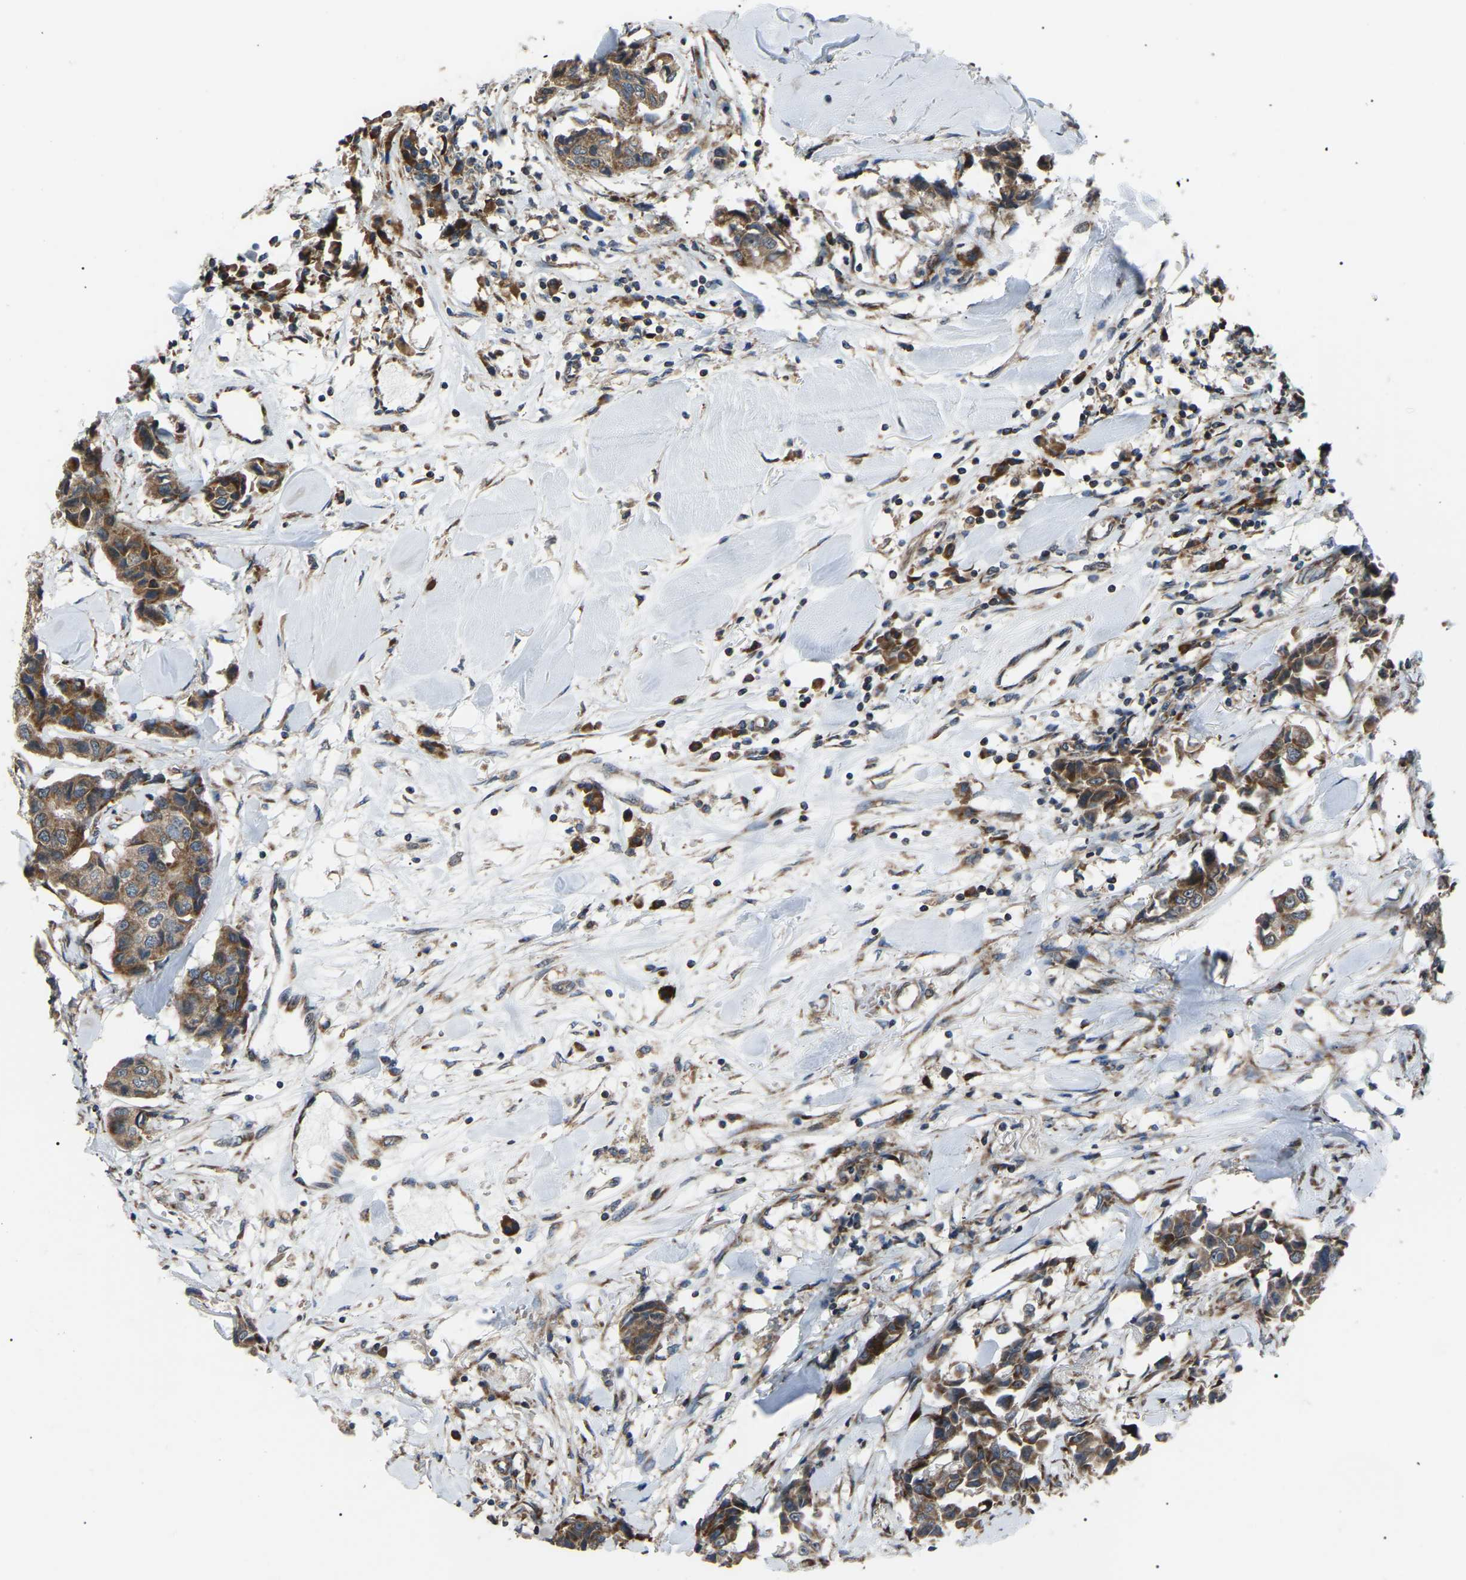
{"staining": {"intensity": "moderate", "quantity": ">75%", "location": "cytoplasmic/membranous"}, "tissue": "breast cancer", "cell_type": "Tumor cells", "image_type": "cancer", "snomed": [{"axis": "morphology", "description": "Duct carcinoma"}, {"axis": "topography", "description": "Breast"}], "caption": "A photomicrograph showing moderate cytoplasmic/membranous staining in approximately >75% of tumor cells in infiltrating ductal carcinoma (breast), as visualized by brown immunohistochemical staining.", "gene": "AGO2", "patient": {"sex": "female", "age": 80}}